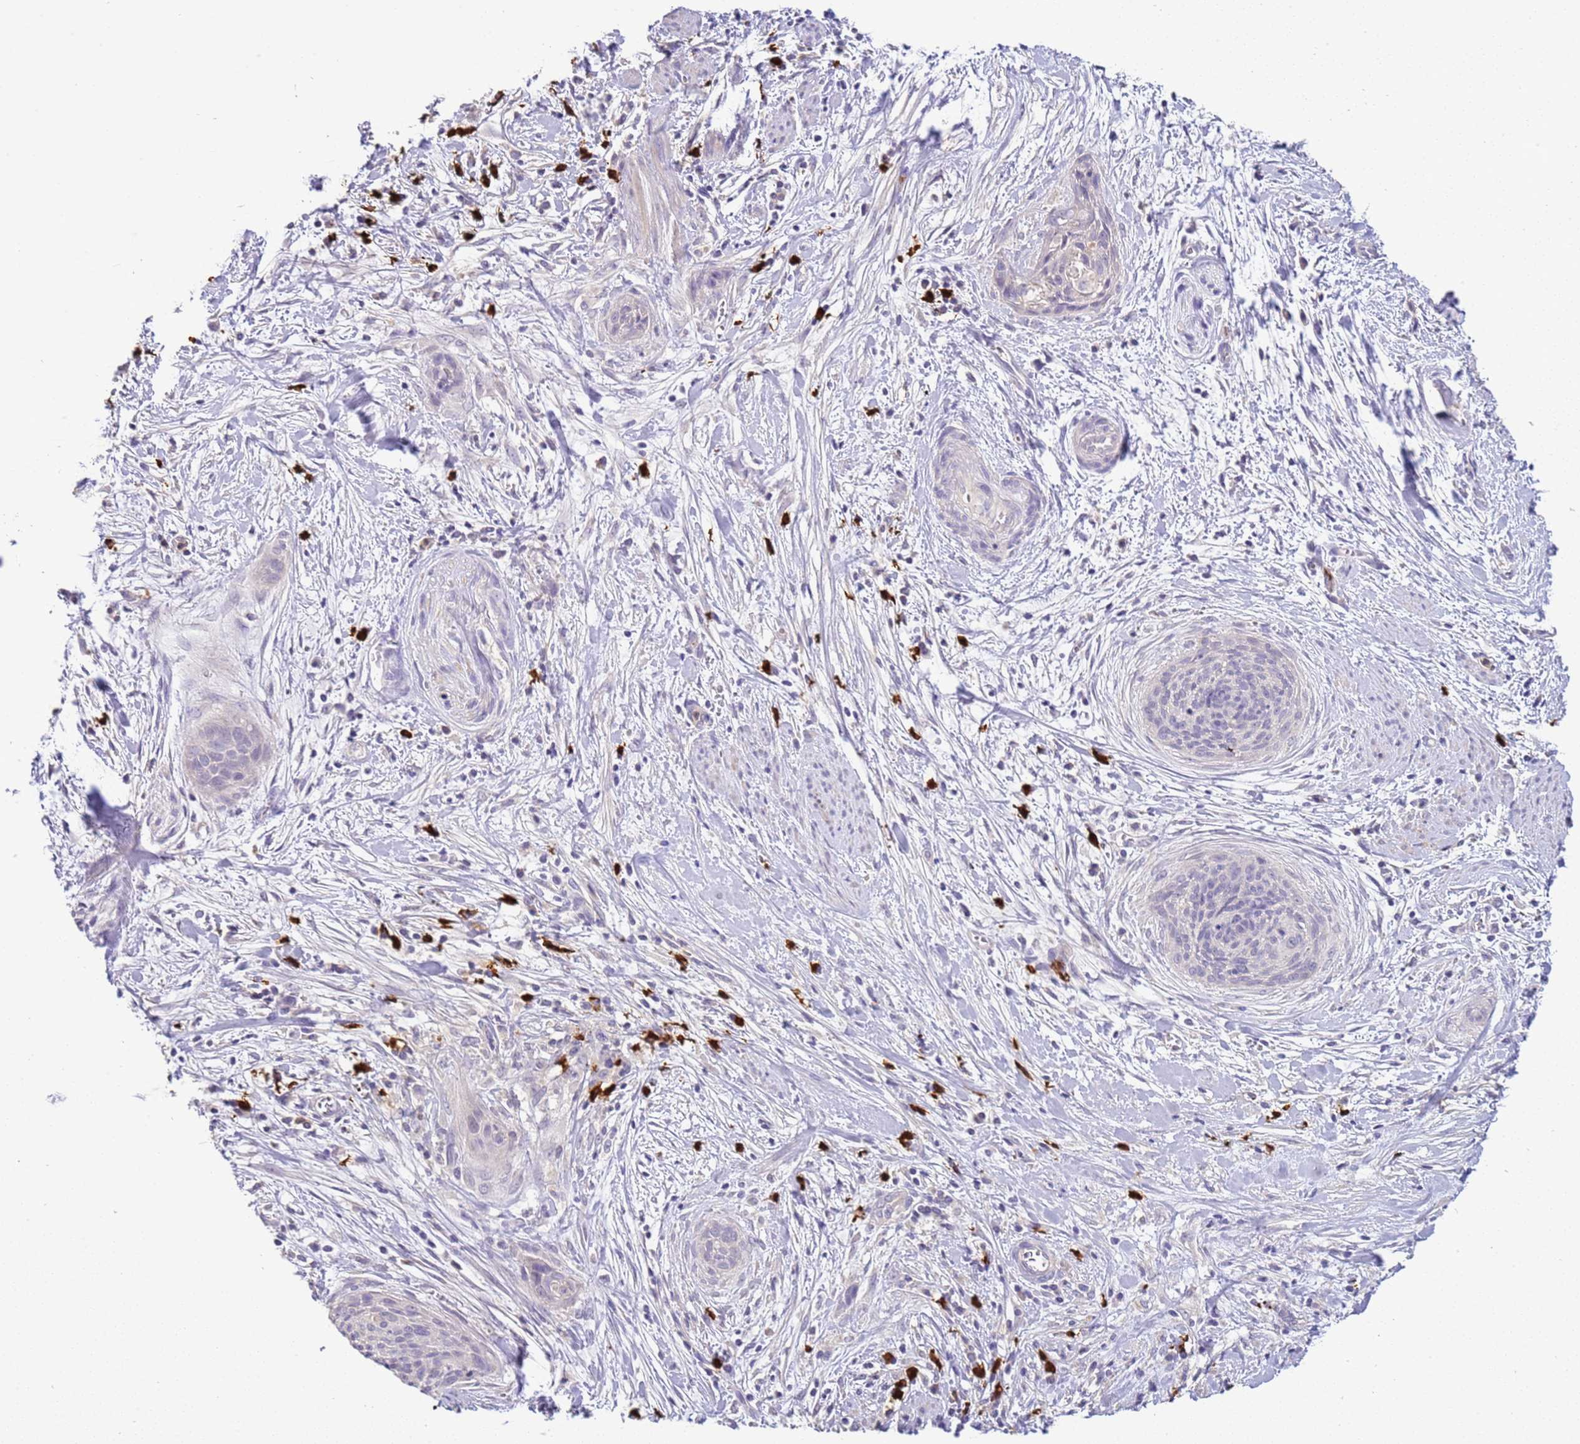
{"staining": {"intensity": "negative", "quantity": "none", "location": "none"}, "tissue": "cervical cancer", "cell_type": "Tumor cells", "image_type": "cancer", "snomed": [{"axis": "morphology", "description": "Squamous cell carcinoma, NOS"}, {"axis": "topography", "description": "Cervix"}], "caption": "High power microscopy photomicrograph of an immunohistochemistry (IHC) micrograph of squamous cell carcinoma (cervical), revealing no significant expression in tumor cells. The staining is performed using DAB (3,3'-diaminobenzidine) brown chromogen with nuclei counter-stained in using hematoxylin.", "gene": "IL2RG", "patient": {"sex": "female", "age": 55}}